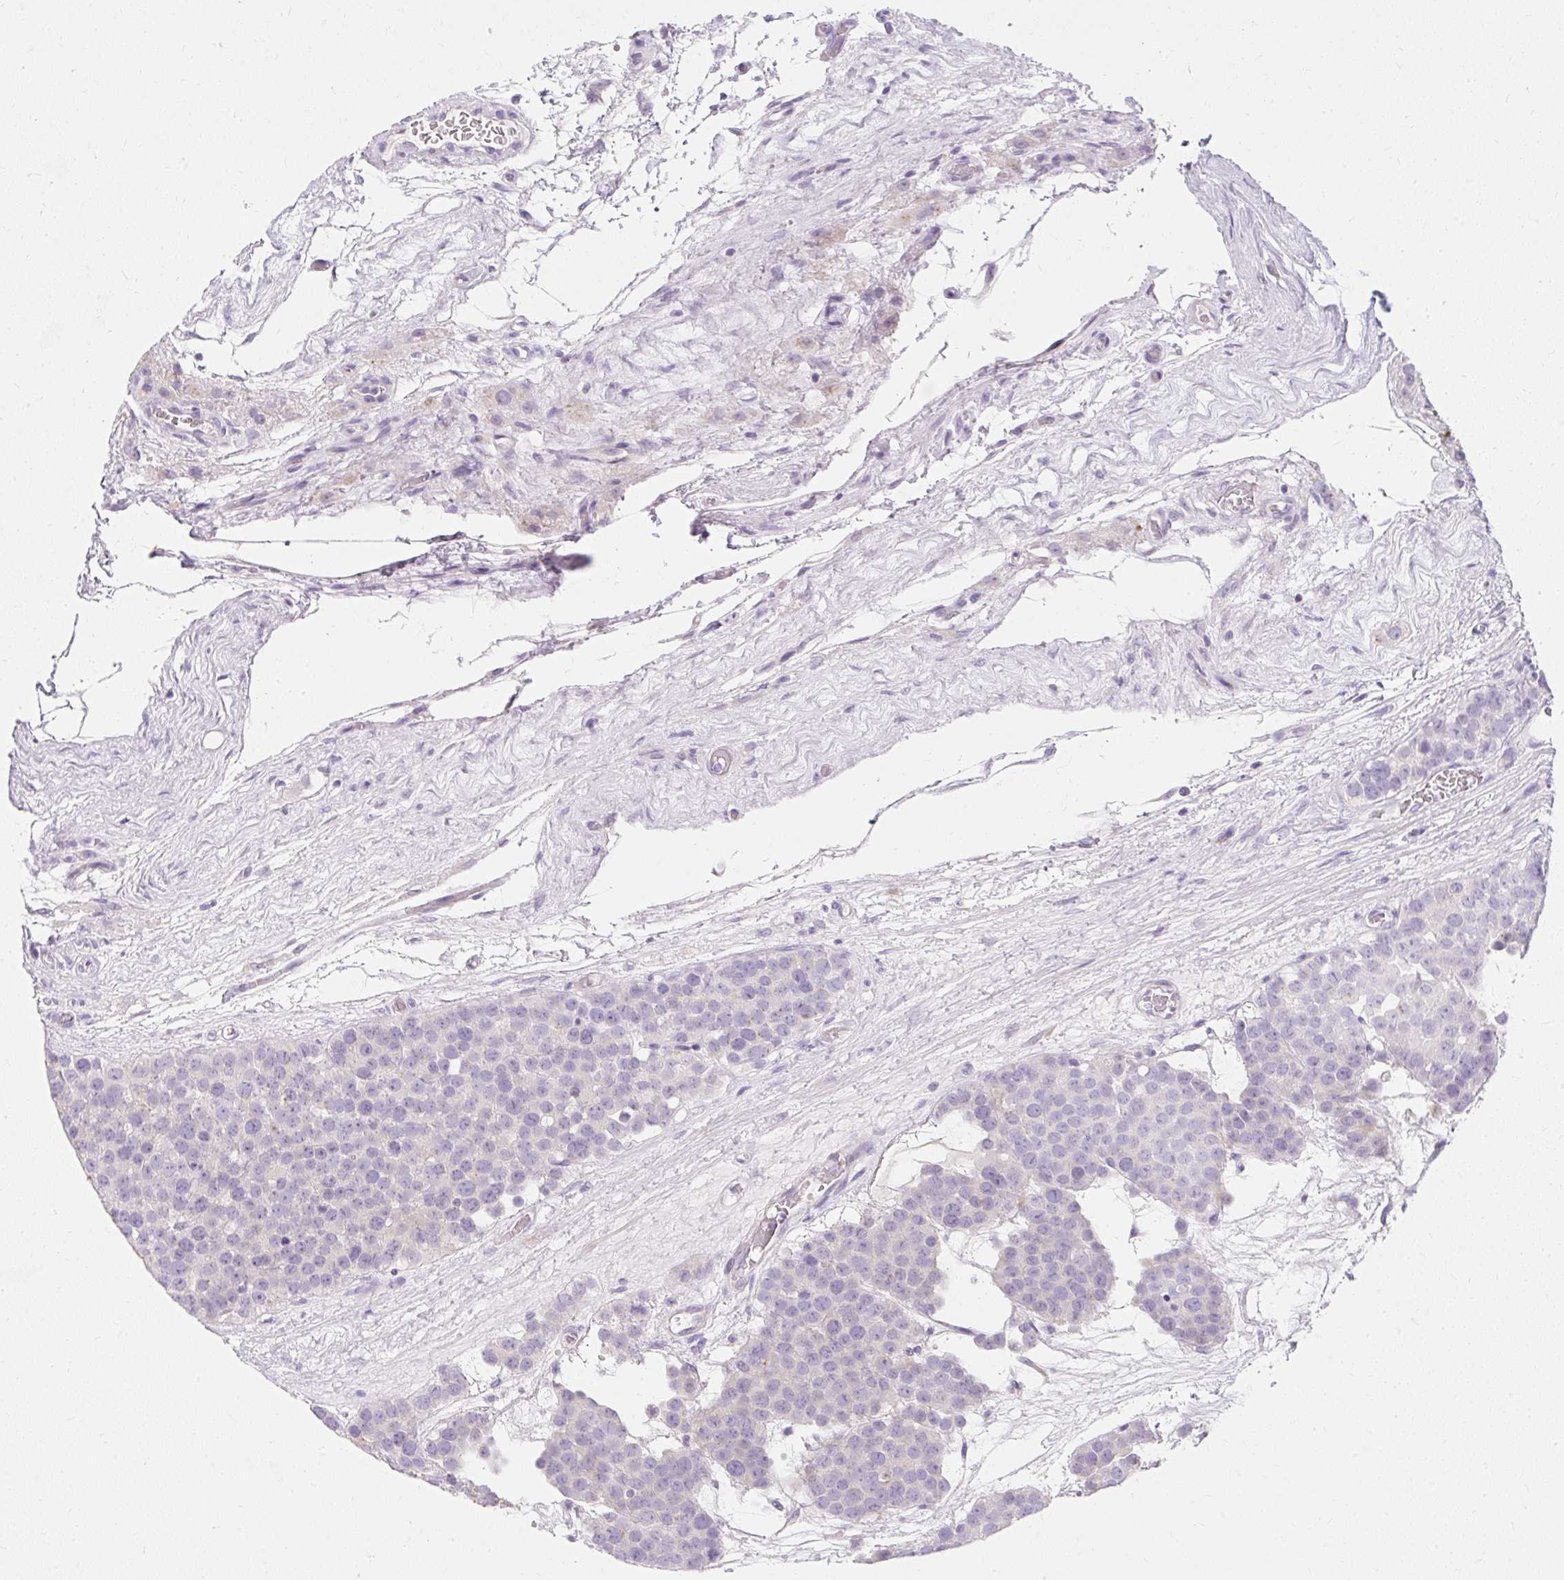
{"staining": {"intensity": "negative", "quantity": "none", "location": "none"}, "tissue": "testis cancer", "cell_type": "Tumor cells", "image_type": "cancer", "snomed": [{"axis": "morphology", "description": "Seminoma, NOS"}, {"axis": "topography", "description": "Testis"}], "caption": "The photomicrograph demonstrates no significant staining in tumor cells of testis seminoma.", "gene": "DTX4", "patient": {"sex": "male", "age": 71}}